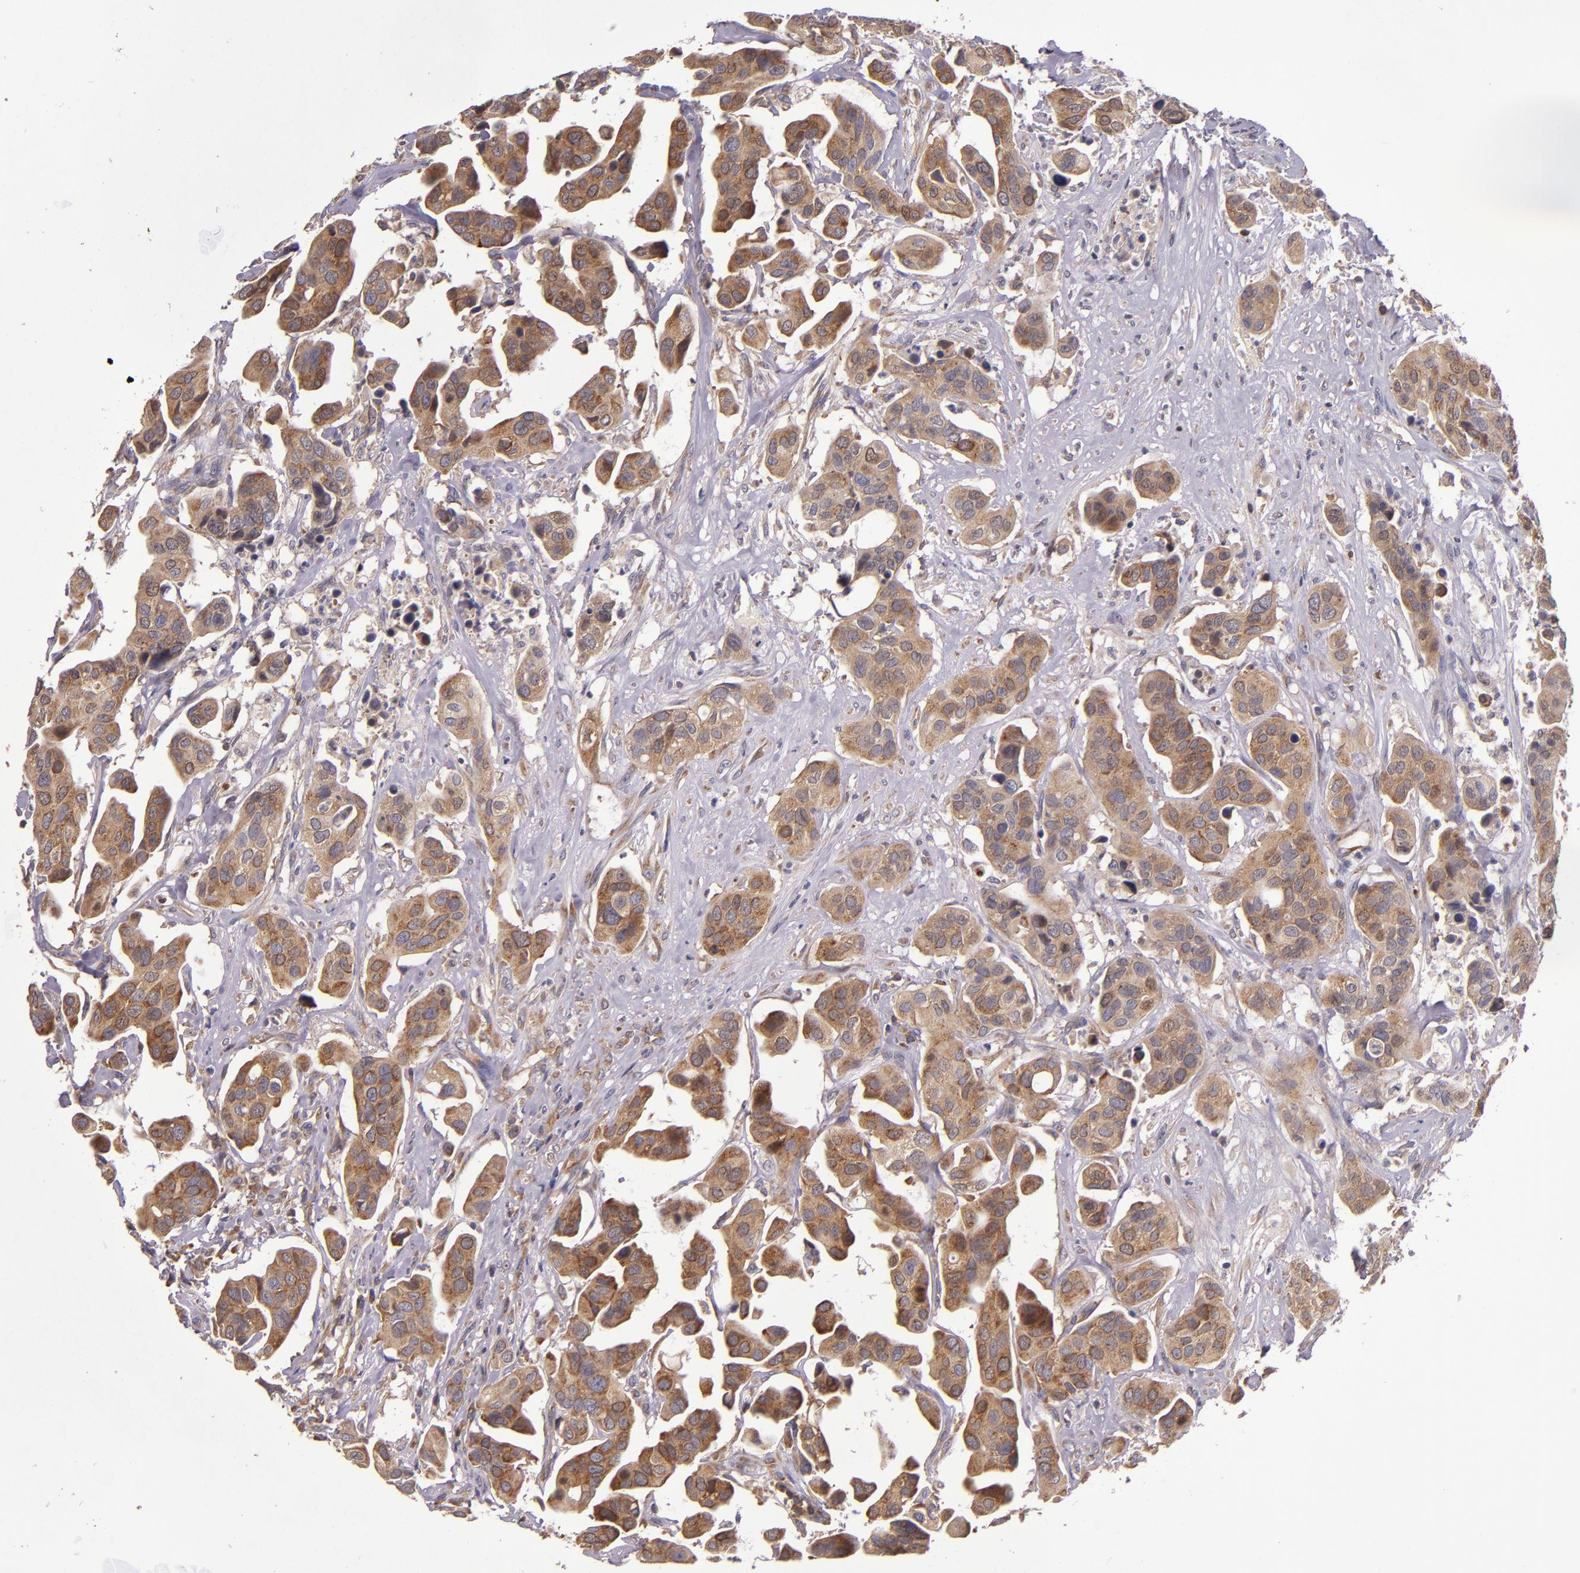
{"staining": {"intensity": "moderate", "quantity": ">75%", "location": "cytoplasmic/membranous"}, "tissue": "urothelial cancer", "cell_type": "Tumor cells", "image_type": "cancer", "snomed": [{"axis": "morphology", "description": "Adenocarcinoma, NOS"}, {"axis": "topography", "description": "Urinary bladder"}], "caption": "Protein staining by IHC reveals moderate cytoplasmic/membranous expression in approximately >75% of tumor cells in urothelial cancer.", "gene": "EIF4ENIF1", "patient": {"sex": "male", "age": 61}}